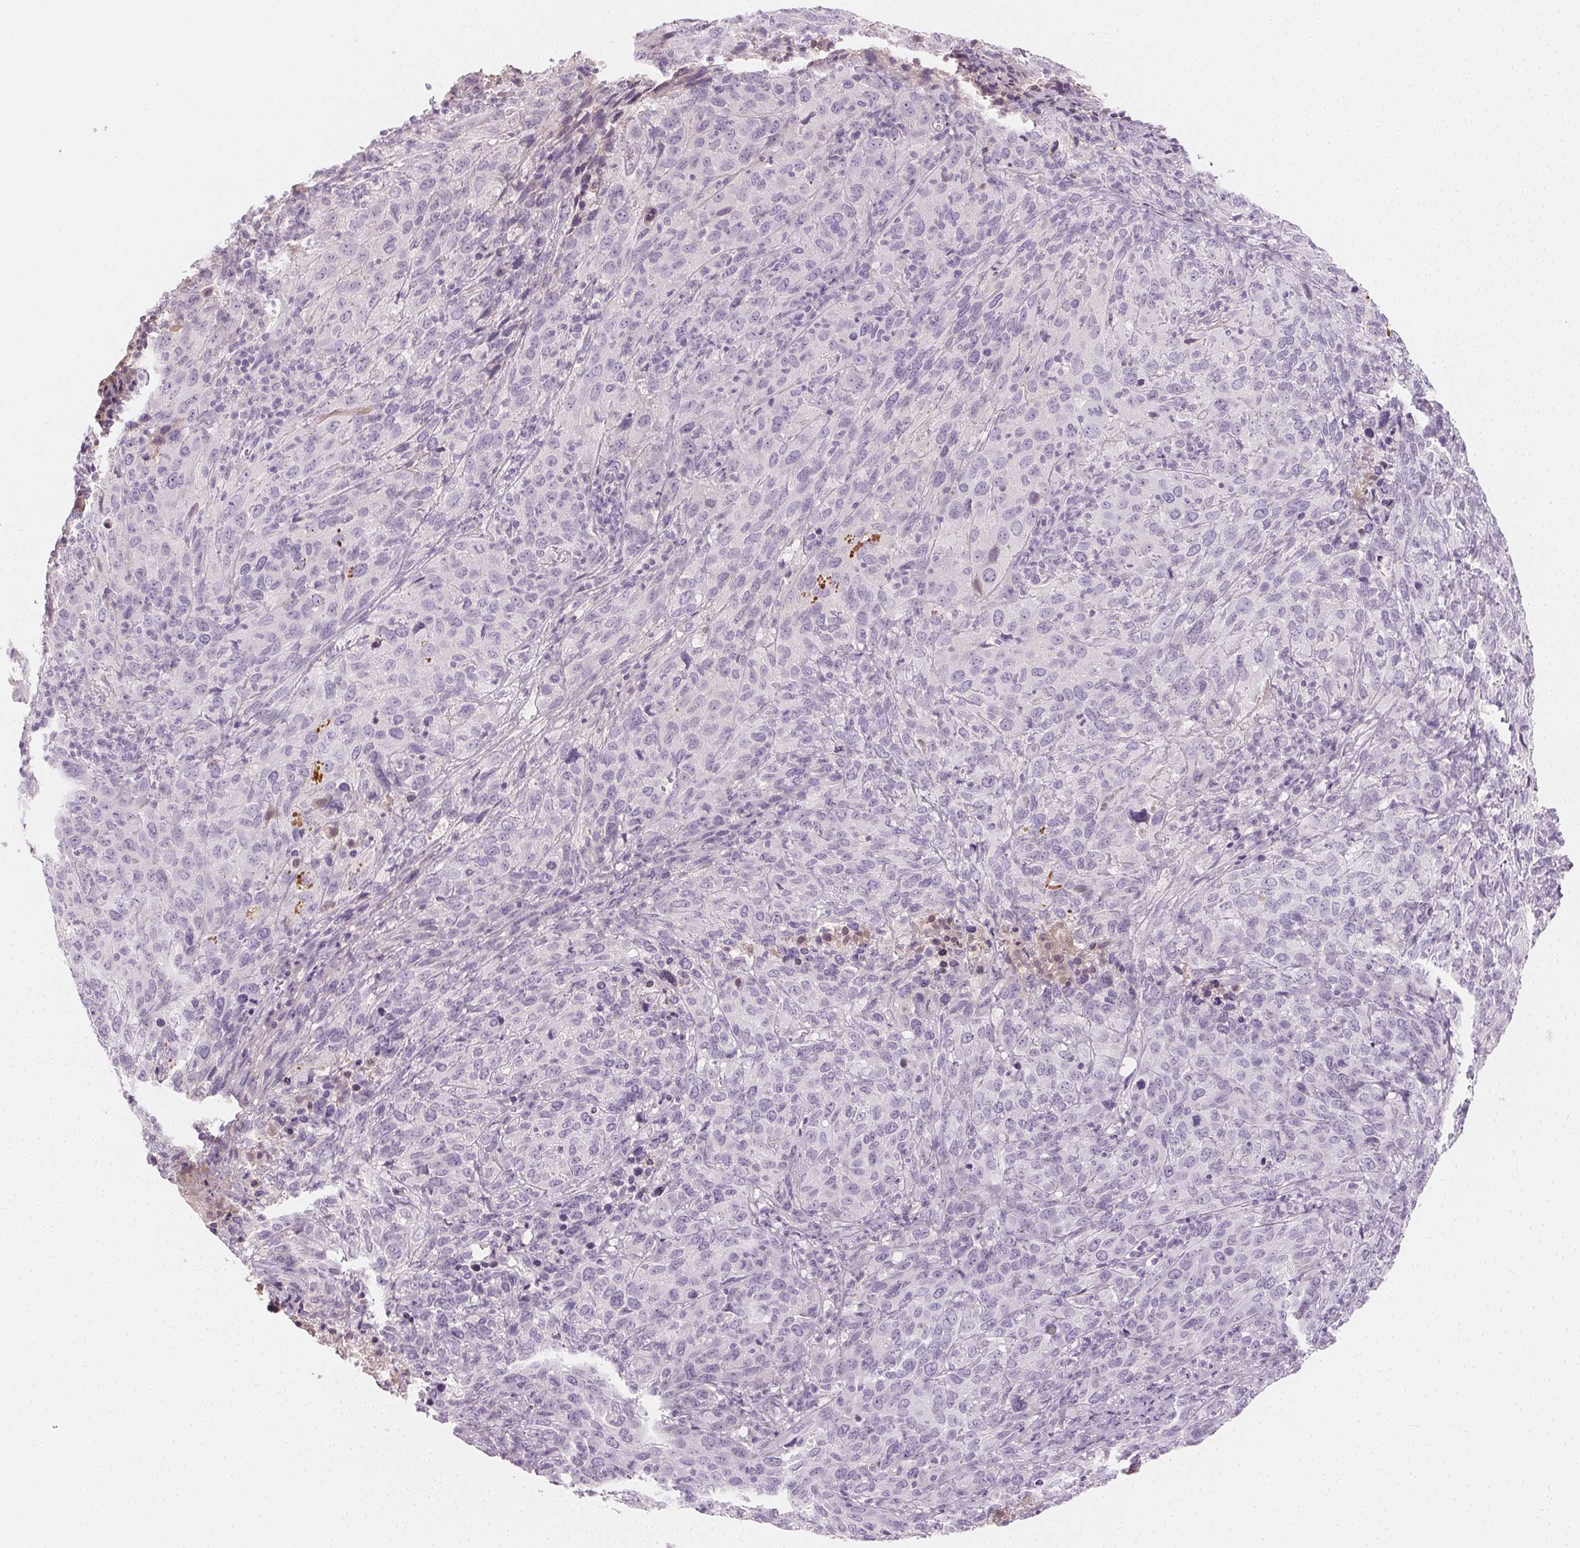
{"staining": {"intensity": "negative", "quantity": "none", "location": "none"}, "tissue": "cervical cancer", "cell_type": "Tumor cells", "image_type": "cancer", "snomed": [{"axis": "morphology", "description": "Squamous cell carcinoma, NOS"}, {"axis": "topography", "description": "Cervix"}], "caption": "Immunohistochemical staining of human cervical cancer exhibits no significant positivity in tumor cells.", "gene": "AFM", "patient": {"sex": "female", "age": 51}}